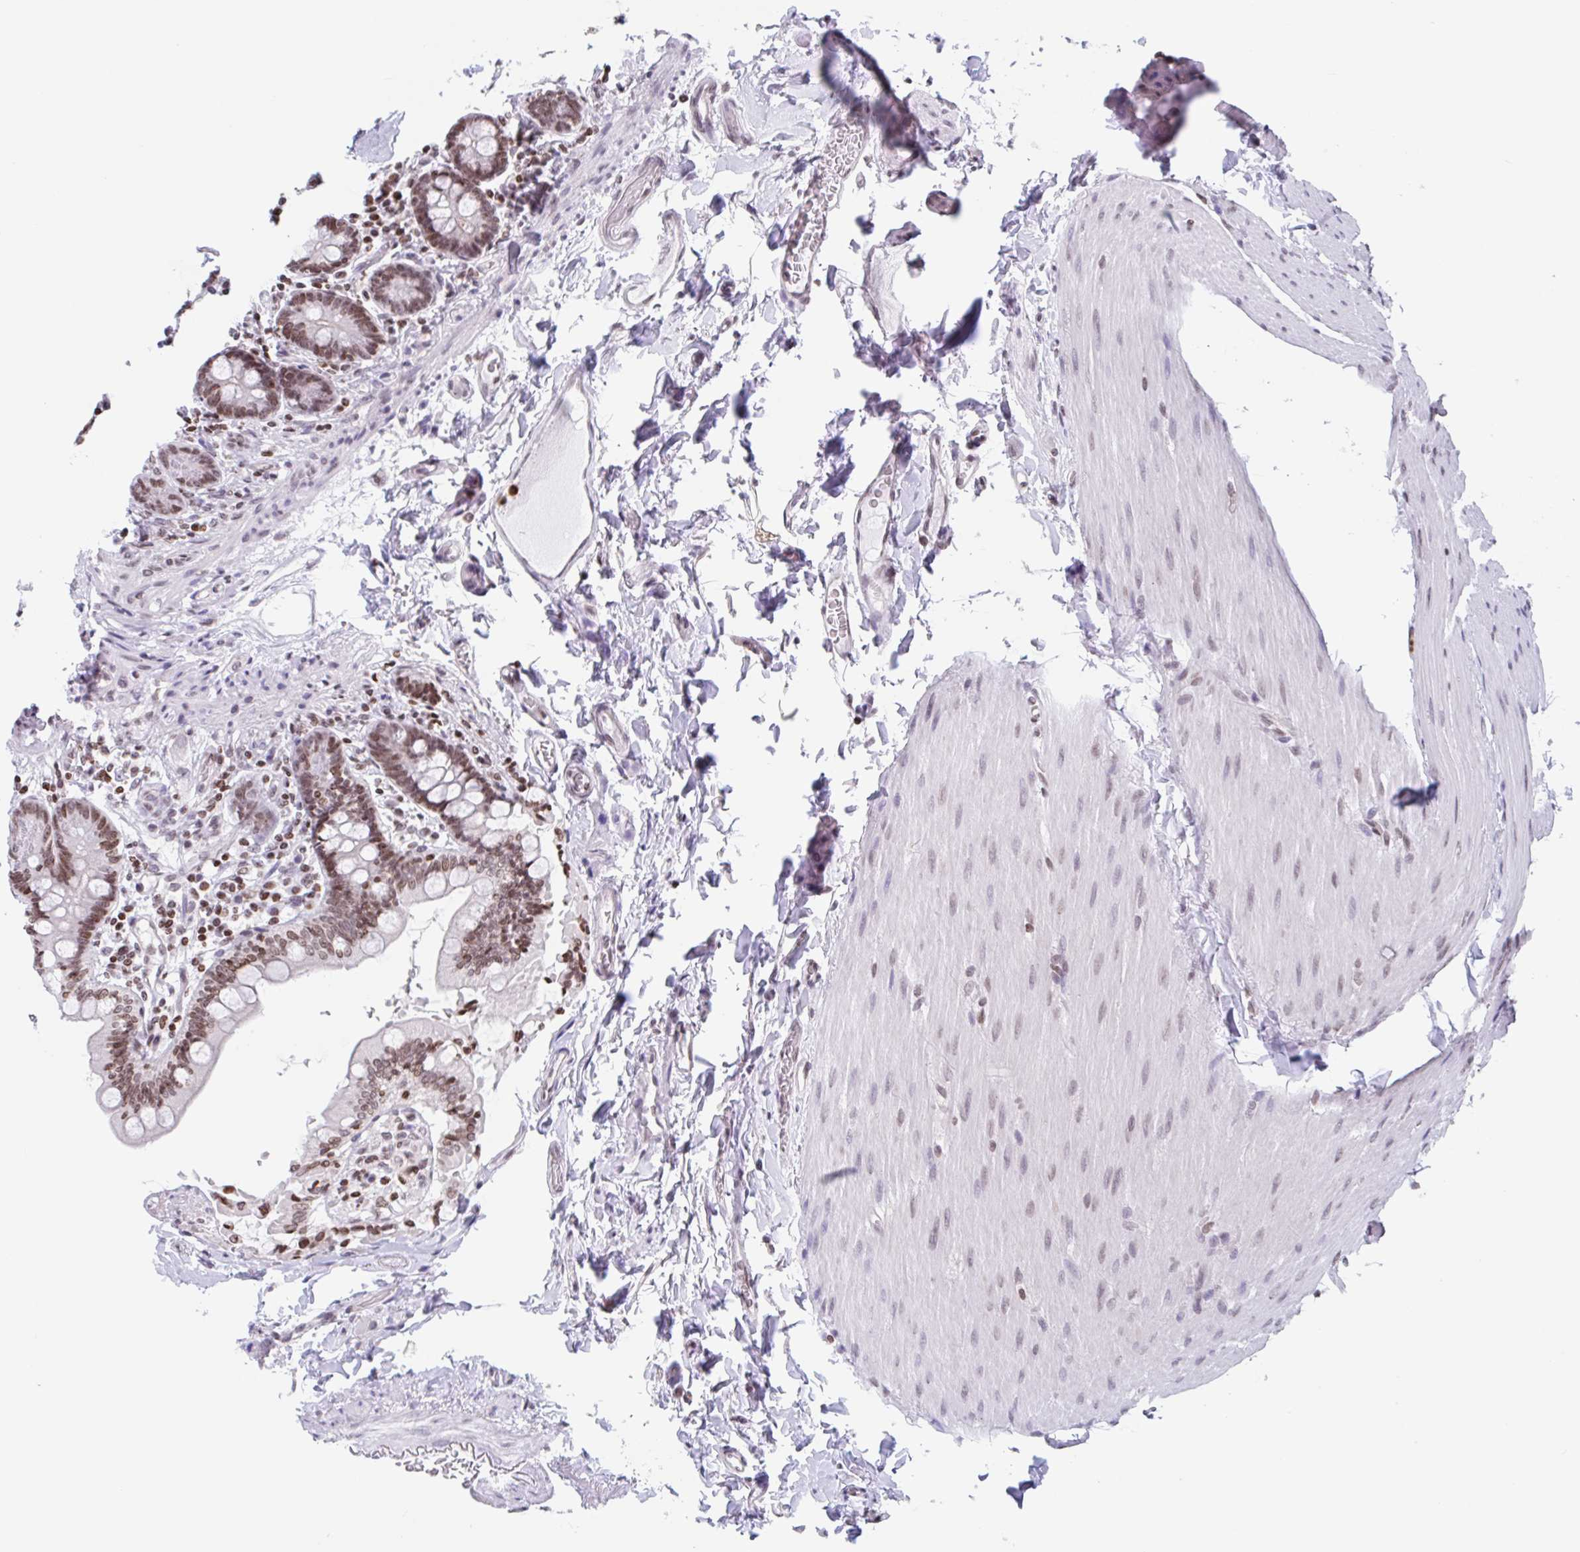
{"staining": {"intensity": "moderate", "quantity": ">75%", "location": "nuclear"}, "tissue": "small intestine", "cell_type": "Glandular cells", "image_type": "normal", "snomed": [{"axis": "morphology", "description": "Normal tissue, NOS"}, {"axis": "topography", "description": "Small intestine"}], "caption": "An immunohistochemistry photomicrograph of unremarkable tissue is shown. Protein staining in brown shows moderate nuclear positivity in small intestine within glandular cells.", "gene": "NOL6", "patient": {"sex": "female", "age": 64}}